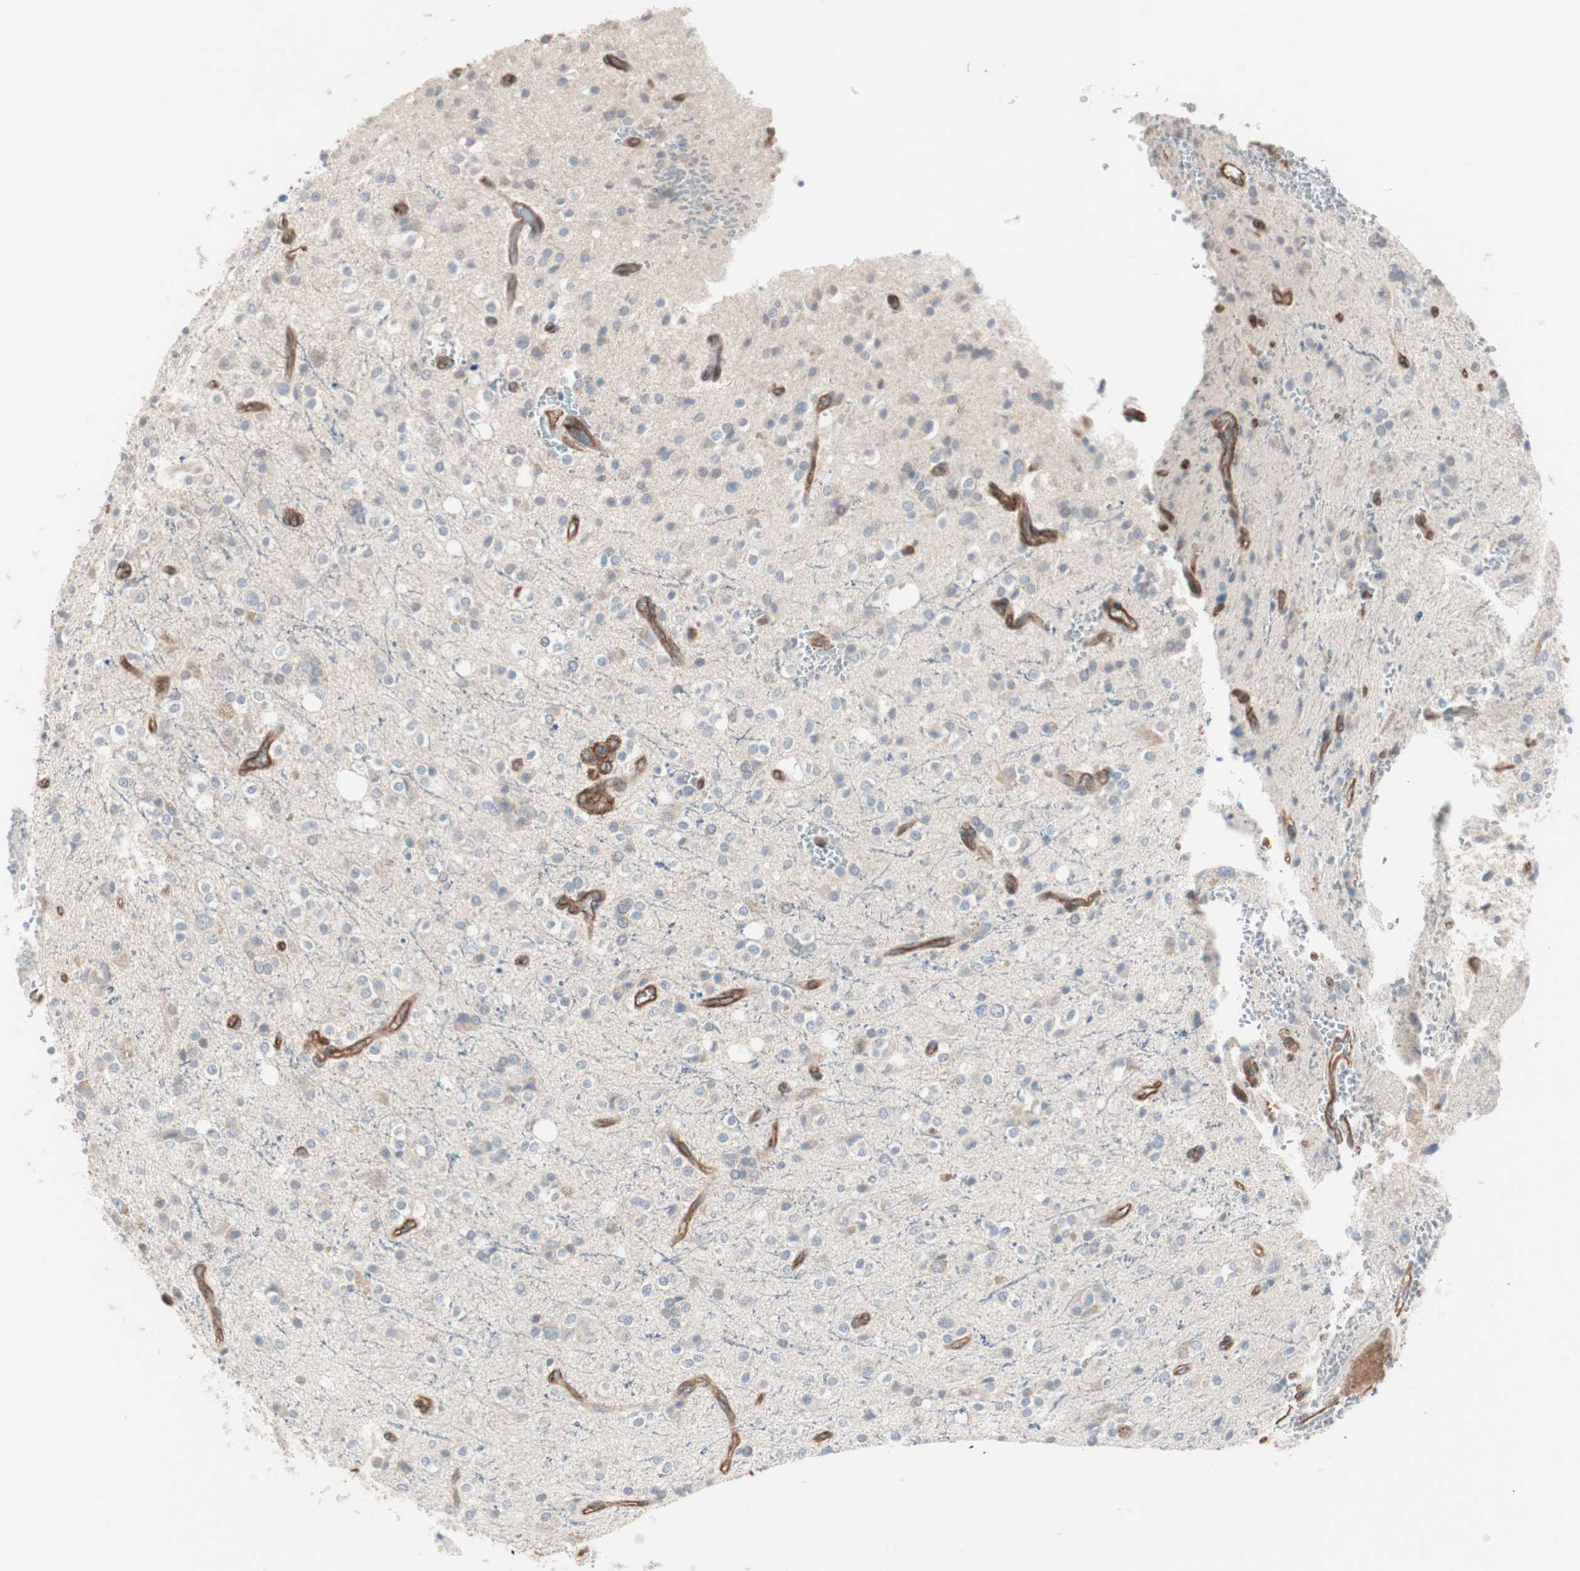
{"staining": {"intensity": "weak", "quantity": "<25%", "location": "cytoplasmic/membranous"}, "tissue": "glioma", "cell_type": "Tumor cells", "image_type": "cancer", "snomed": [{"axis": "morphology", "description": "Glioma, malignant, High grade"}, {"axis": "topography", "description": "Brain"}], "caption": "This is a micrograph of immunohistochemistry (IHC) staining of glioma, which shows no staining in tumor cells.", "gene": "ALG5", "patient": {"sex": "male", "age": 47}}